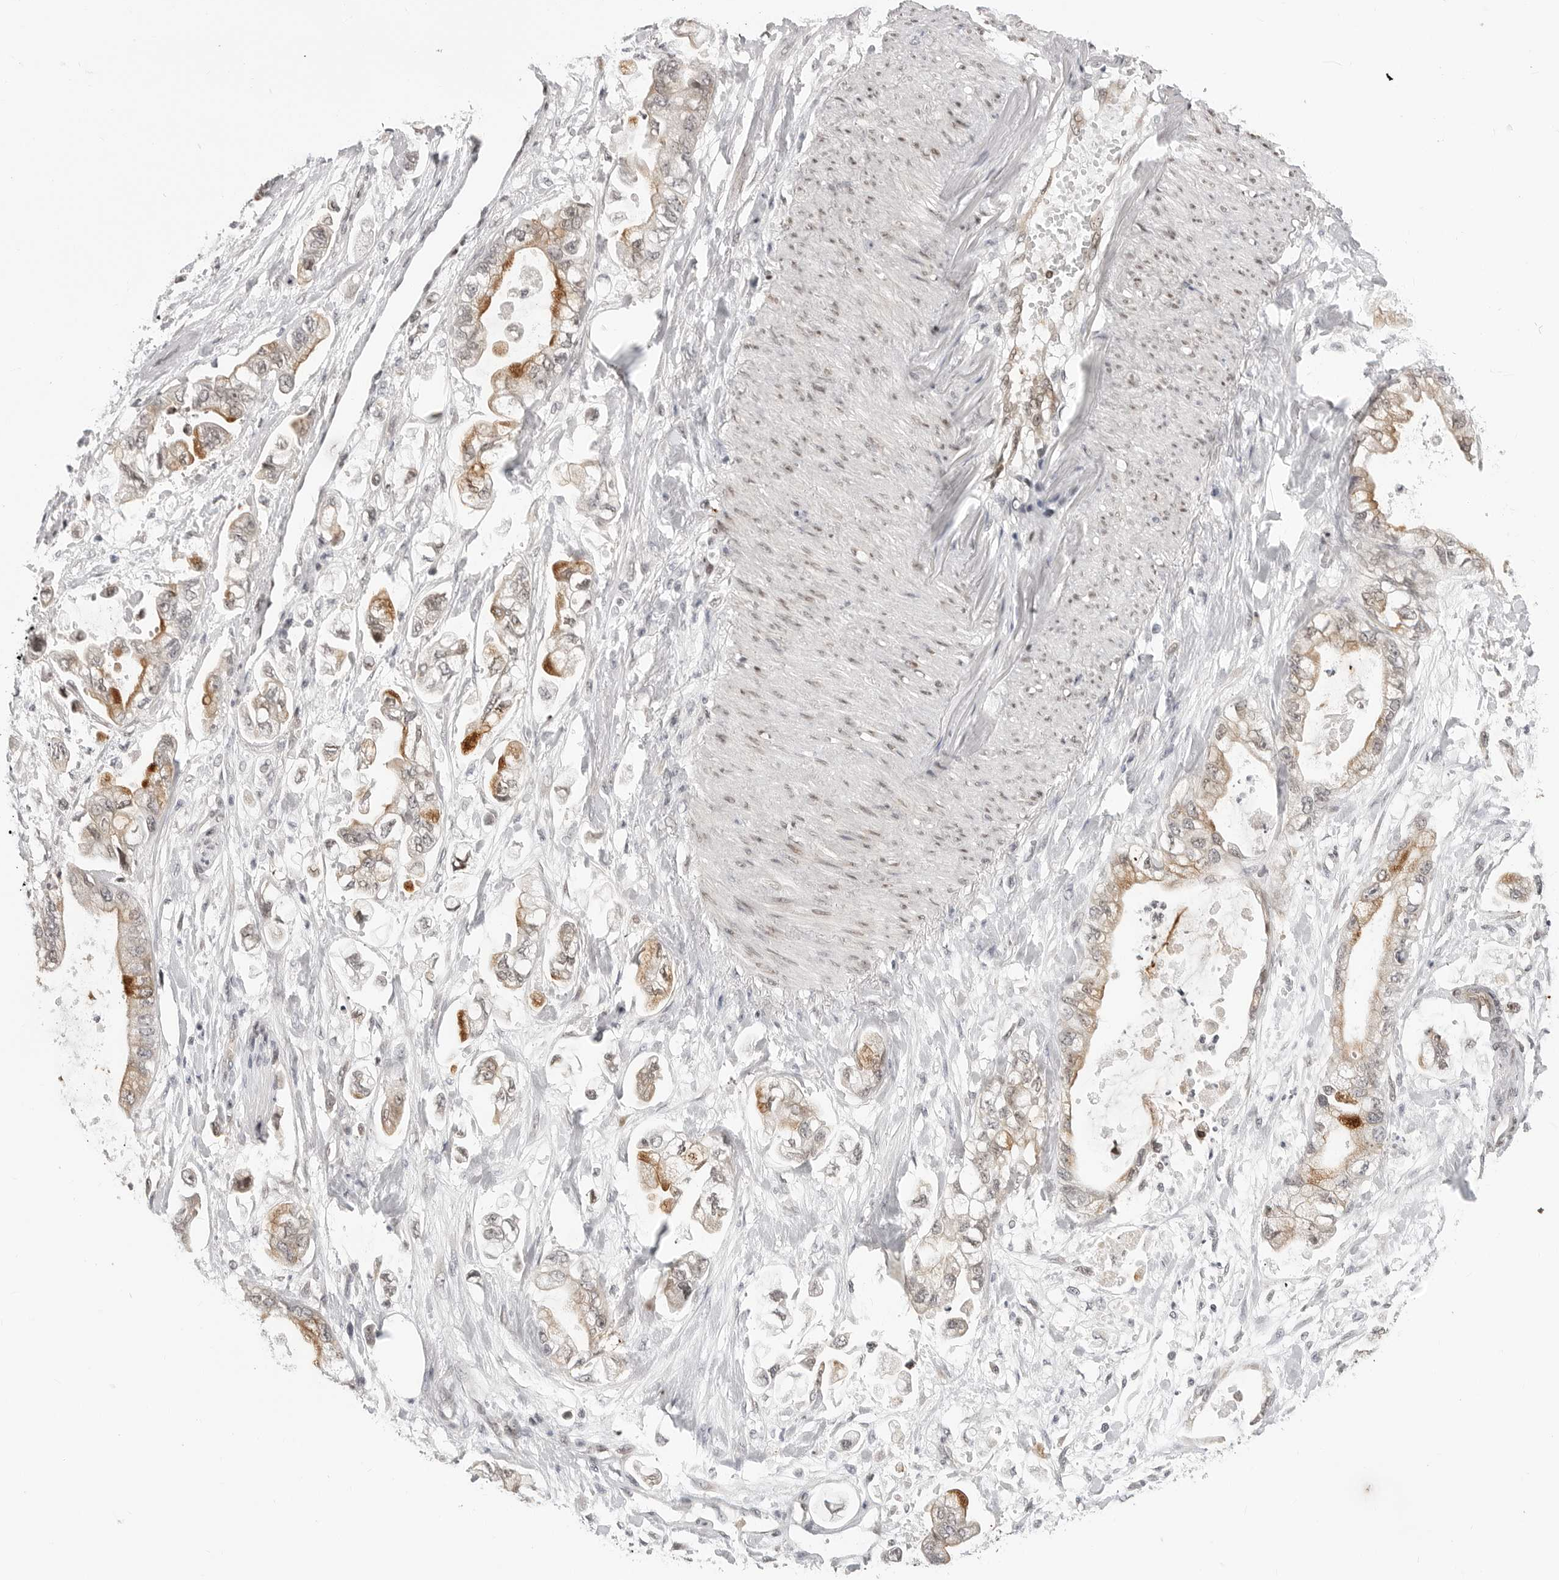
{"staining": {"intensity": "moderate", "quantity": "25%-75%", "location": "cytoplasmic/membranous"}, "tissue": "stomach cancer", "cell_type": "Tumor cells", "image_type": "cancer", "snomed": [{"axis": "morphology", "description": "Normal tissue, NOS"}, {"axis": "morphology", "description": "Adenocarcinoma, NOS"}, {"axis": "topography", "description": "Stomach"}], "caption": "Protein staining by immunohistochemistry (IHC) reveals moderate cytoplasmic/membranous expression in about 25%-75% of tumor cells in adenocarcinoma (stomach). Using DAB (brown) and hematoxylin (blue) stains, captured at high magnification using brightfield microscopy.", "gene": "C8orf33", "patient": {"sex": "male", "age": 62}}